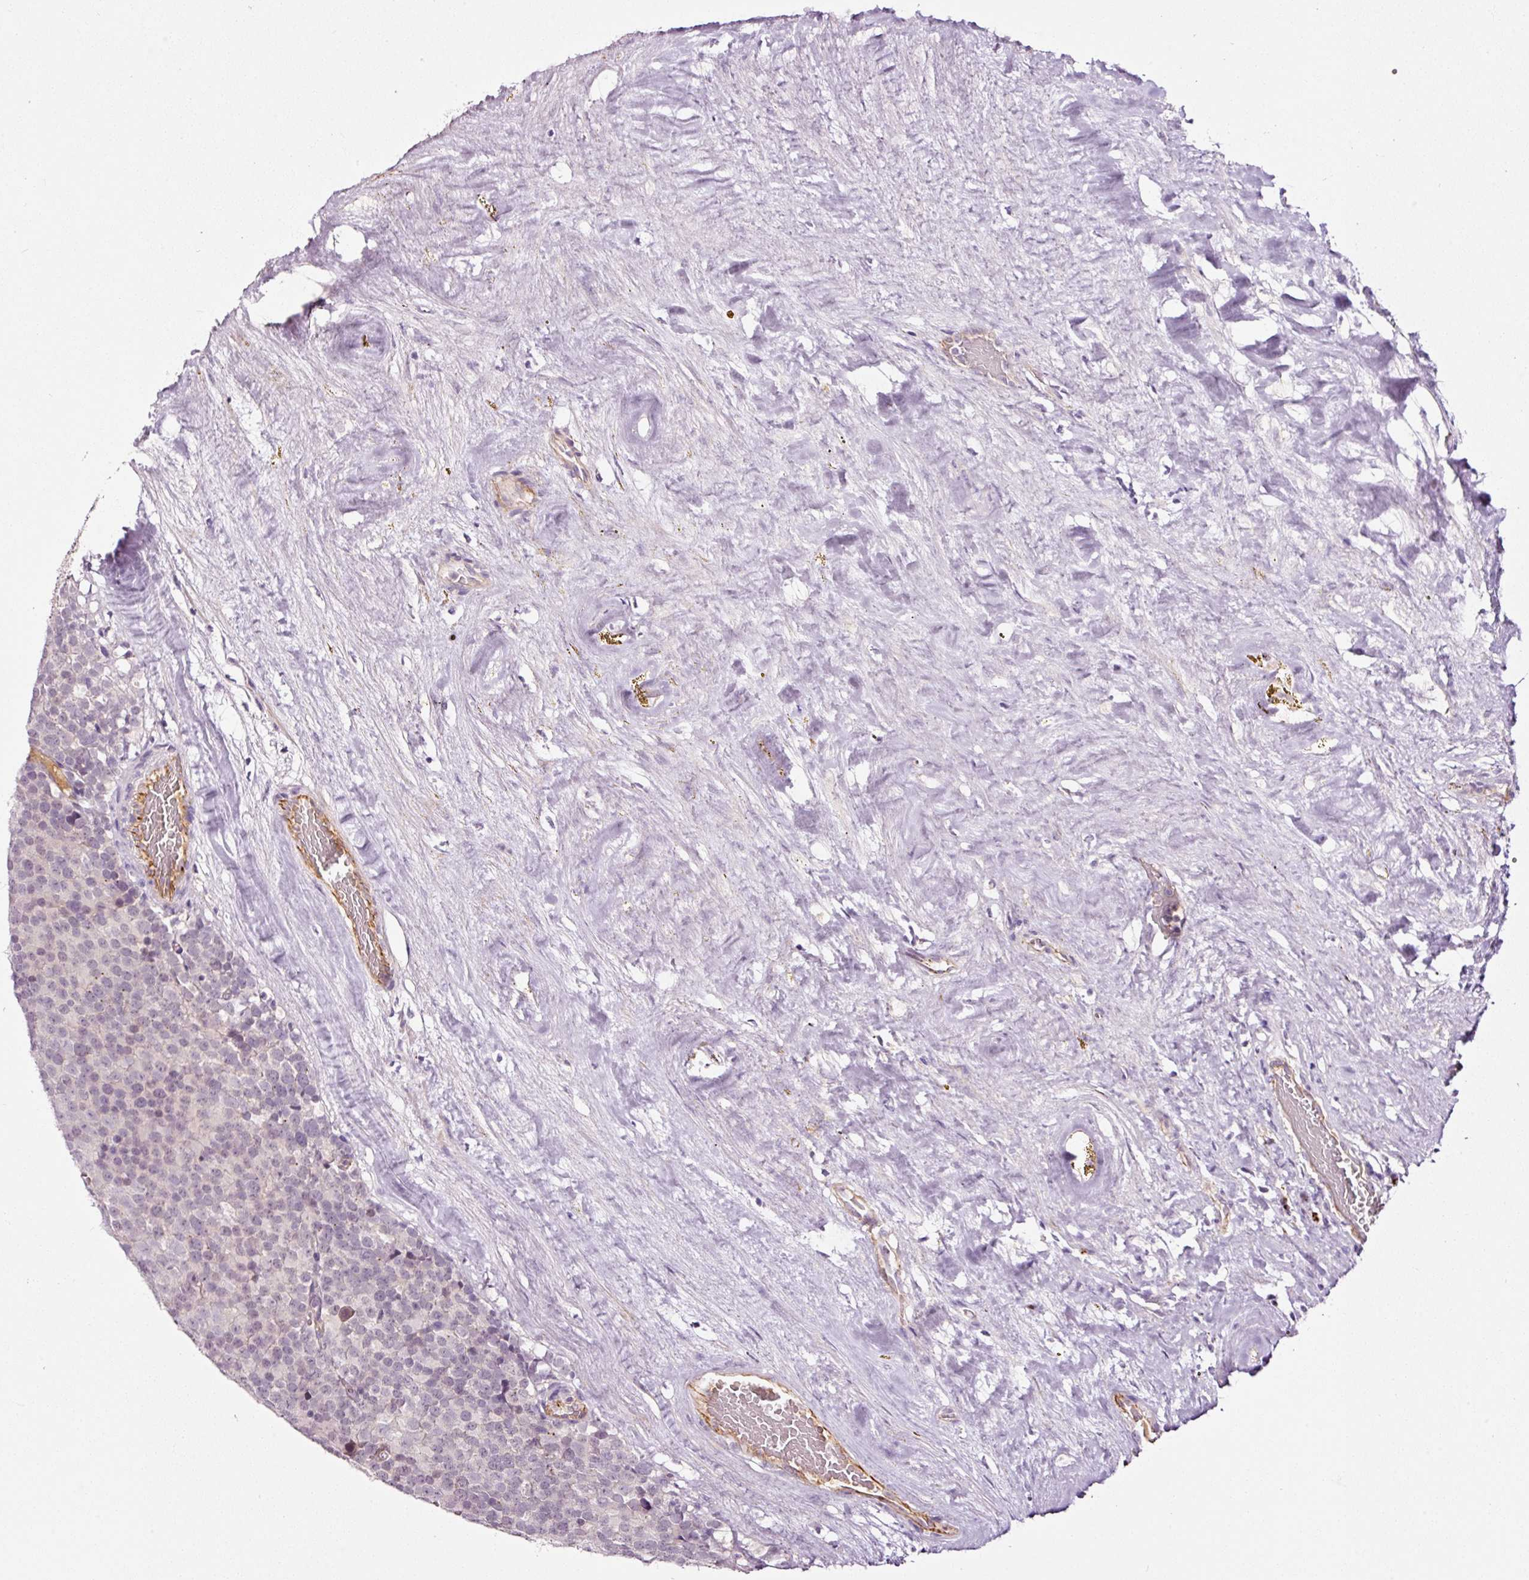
{"staining": {"intensity": "negative", "quantity": "none", "location": "none"}, "tissue": "testis cancer", "cell_type": "Tumor cells", "image_type": "cancer", "snomed": [{"axis": "morphology", "description": "Seminoma, NOS"}, {"axis": "topography", "description": "Testis"}], "caption": "Immunohistochemistry (IHC) histopathology image of neoplastic tissue: human seminoma (testis) stained with DAB (3,3'-diaminobenzidine) demonstrates no significant protein positivity in tumor cells. The staining is performed using DAB brown chromogen with nuclei counter-stained in using hematoxylin.", "gene": "ABCB4", "patient": {"sex": "male", "age": 71}}